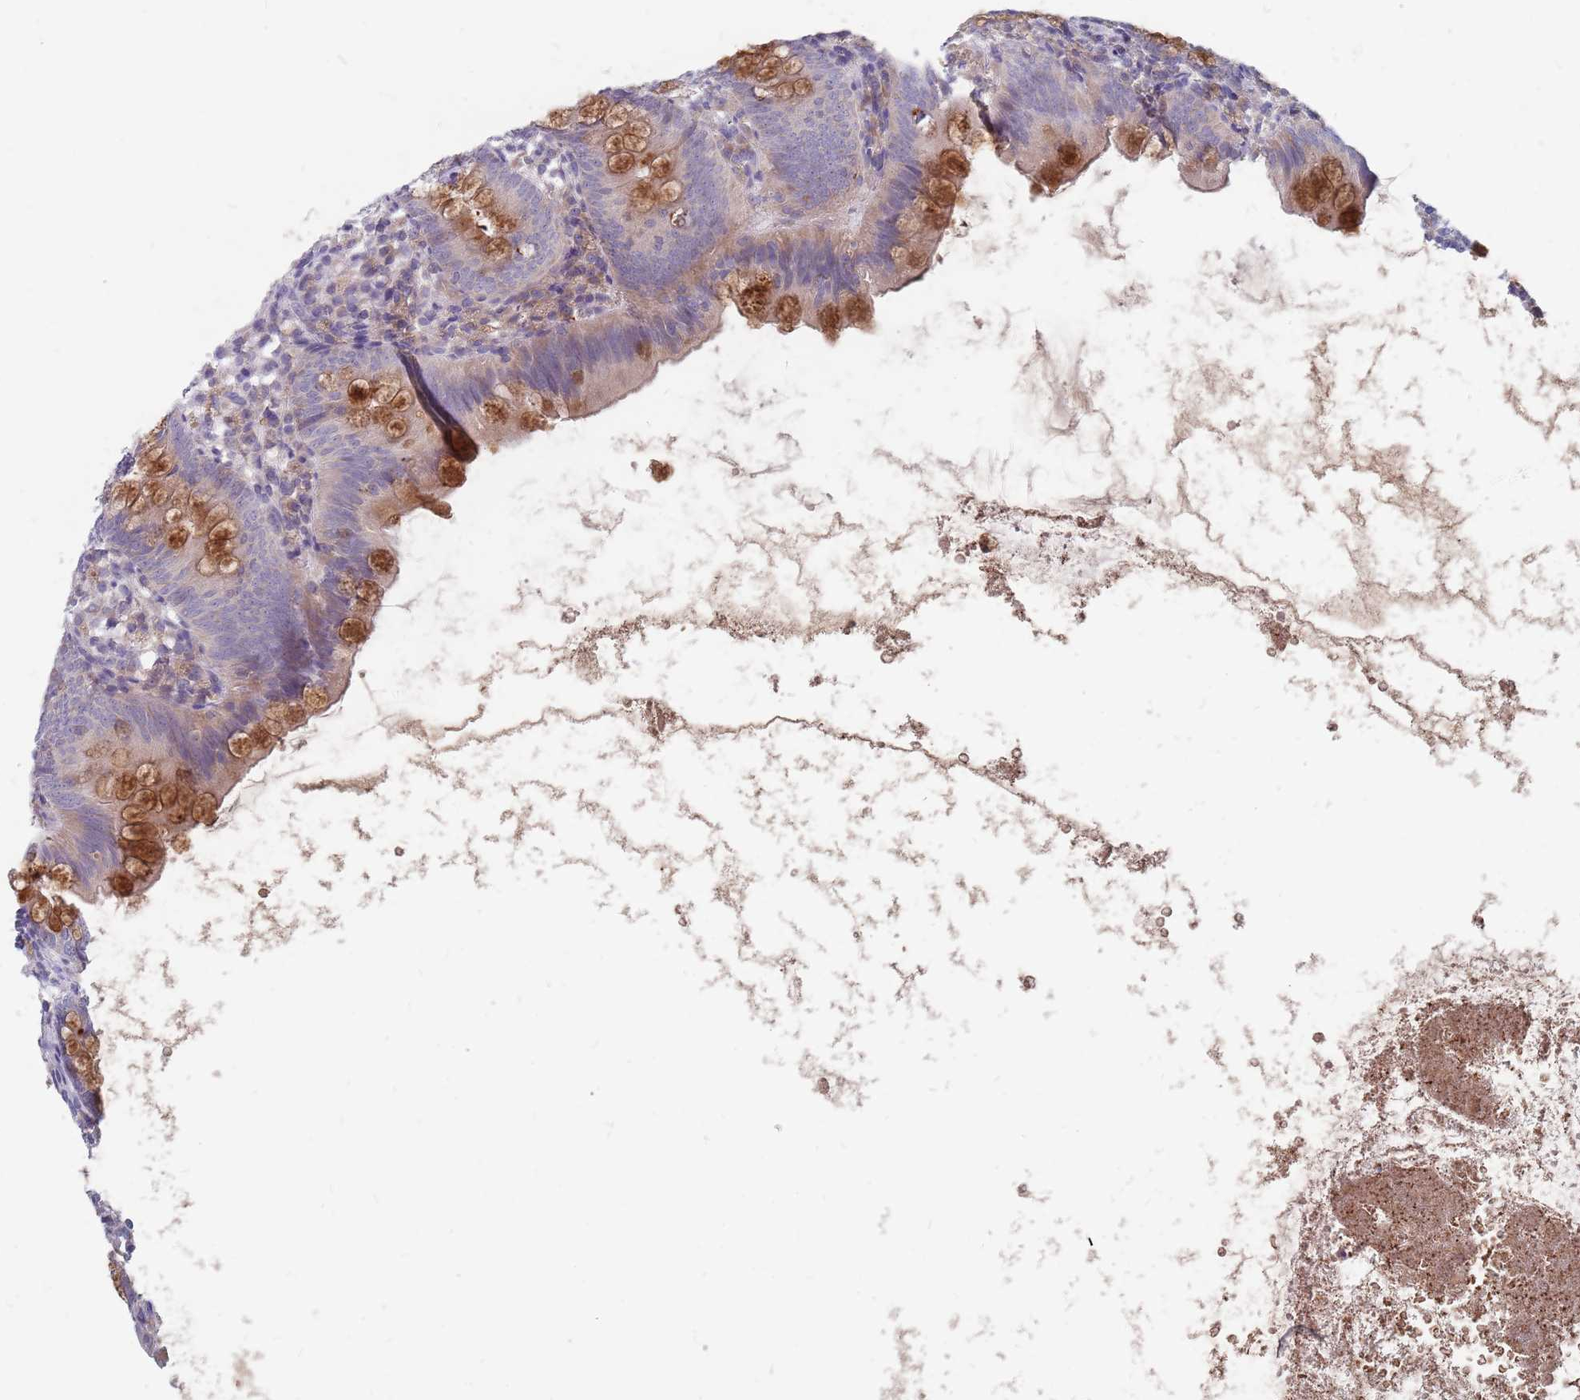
{"staining": {"intensity": "moderate", "quantity": "25%-75%", "location": "cytoplasmic/membranous"}, "tissue": "appendix", "cell_type": "Glandular cells", "image_type": "normal", "snomed": [{"axis": "morphology", "description": "Normal tissue, NOS"}, {"axis": "topography", "description": "Appendix"}], "caption": "High-power microscopy captured an immunohistochemistry (IHC) image of normal appendix, revealing moderate cytoplasmic/membranous staining in about 25%-75% of glandular cells. (brown staining indicates protein expression, while blue staining denotes nuclei).", "gene": "CMTR2", "patient": {"sex": "female", "age": 62}}